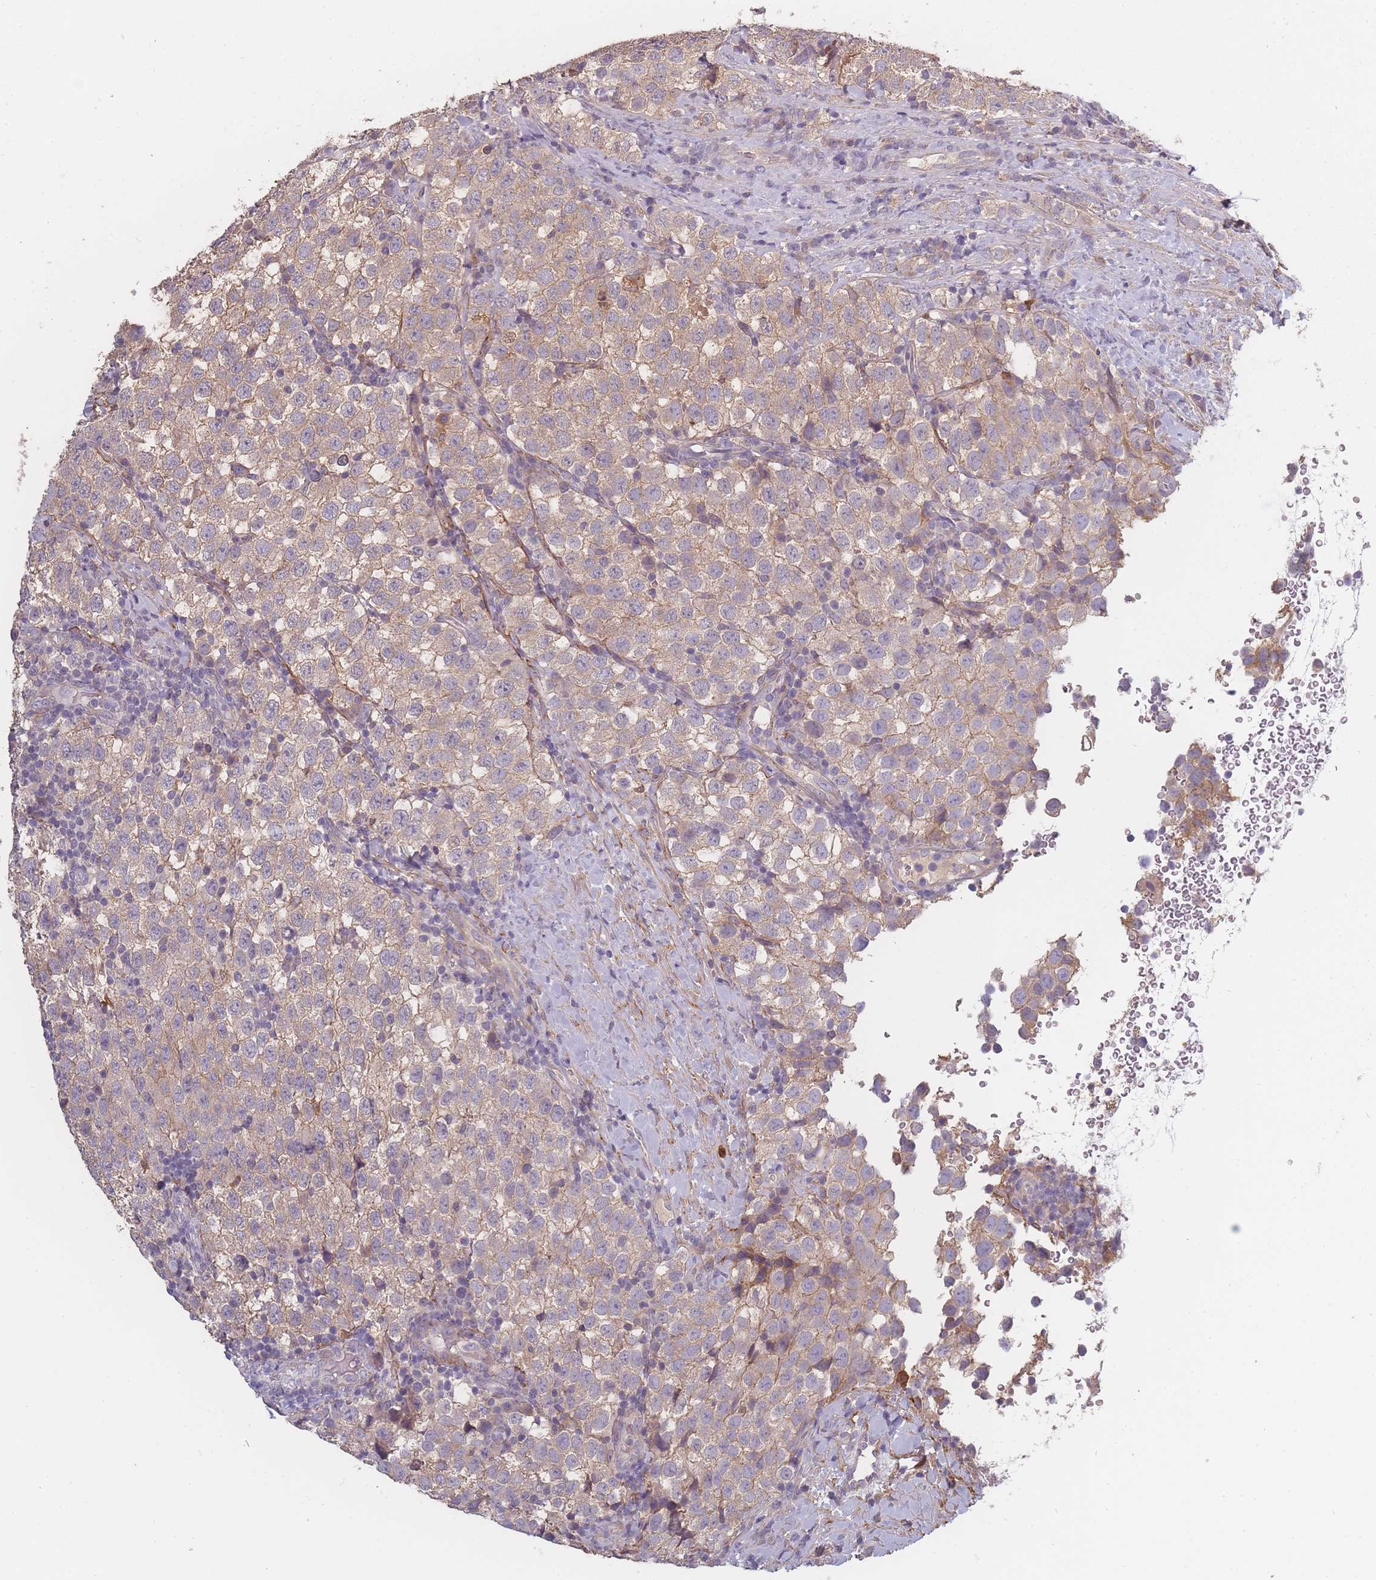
{"staining": {"intensity": "weak", "quantity": ">75%", "location": "cytoplasmic/membranous"}, "tissue": "testis cancer", "cell_type": "Tumor cells", "image_type": "cancer", "snomed": [{"axis": "morphology", "description": "Seminoma, NOS"}, {"axis": "topography", "description": "Testis"}], "caption": "This is a photomicrograph of immunohistochemistry (IHC) staining of testis cancer, which shows weak positivity in the cytoplasmic/membranous of tumor cells.", "gene": "BST1", "patient": {"sex": "male", "age": 34}}